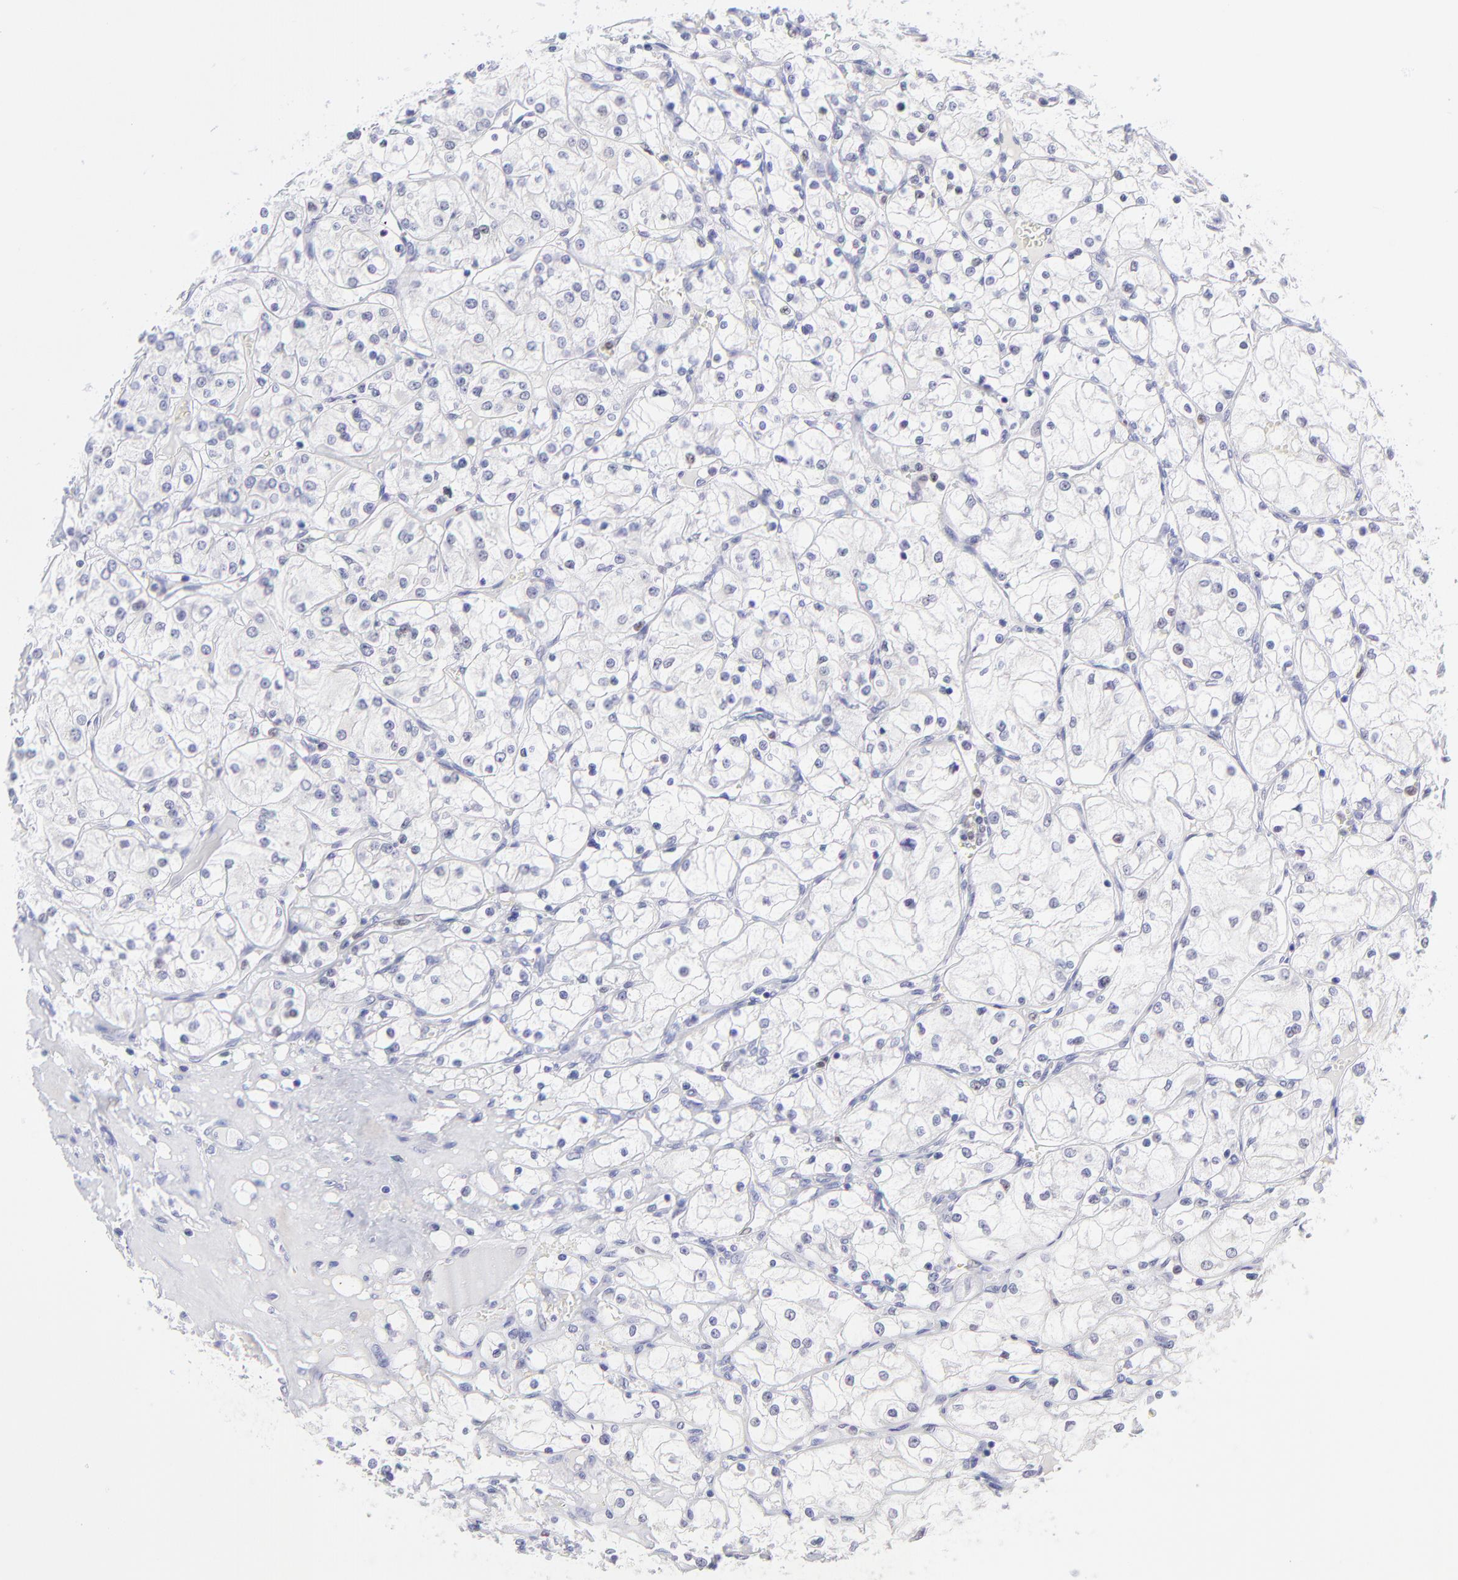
{"staining": {"intensity": "negative", "quantity": "none", "location": "none"}, "tissue": "renal cancer", "cell_type": "Tumor cells", "image_type": "cancer", "snomed": [{"axis": "morphology", "description": "Adenocarcinoma, NOS"}, {"axis": "topography", "description": "Kidney"}], "caption": "DAB (3,3'-diaminobenzidine) immunohistochemical staining of renal cancer displays no significant staining in tumor cells.", "gene": "KLF4", "patient": {"sex": "male", "age": 61}}